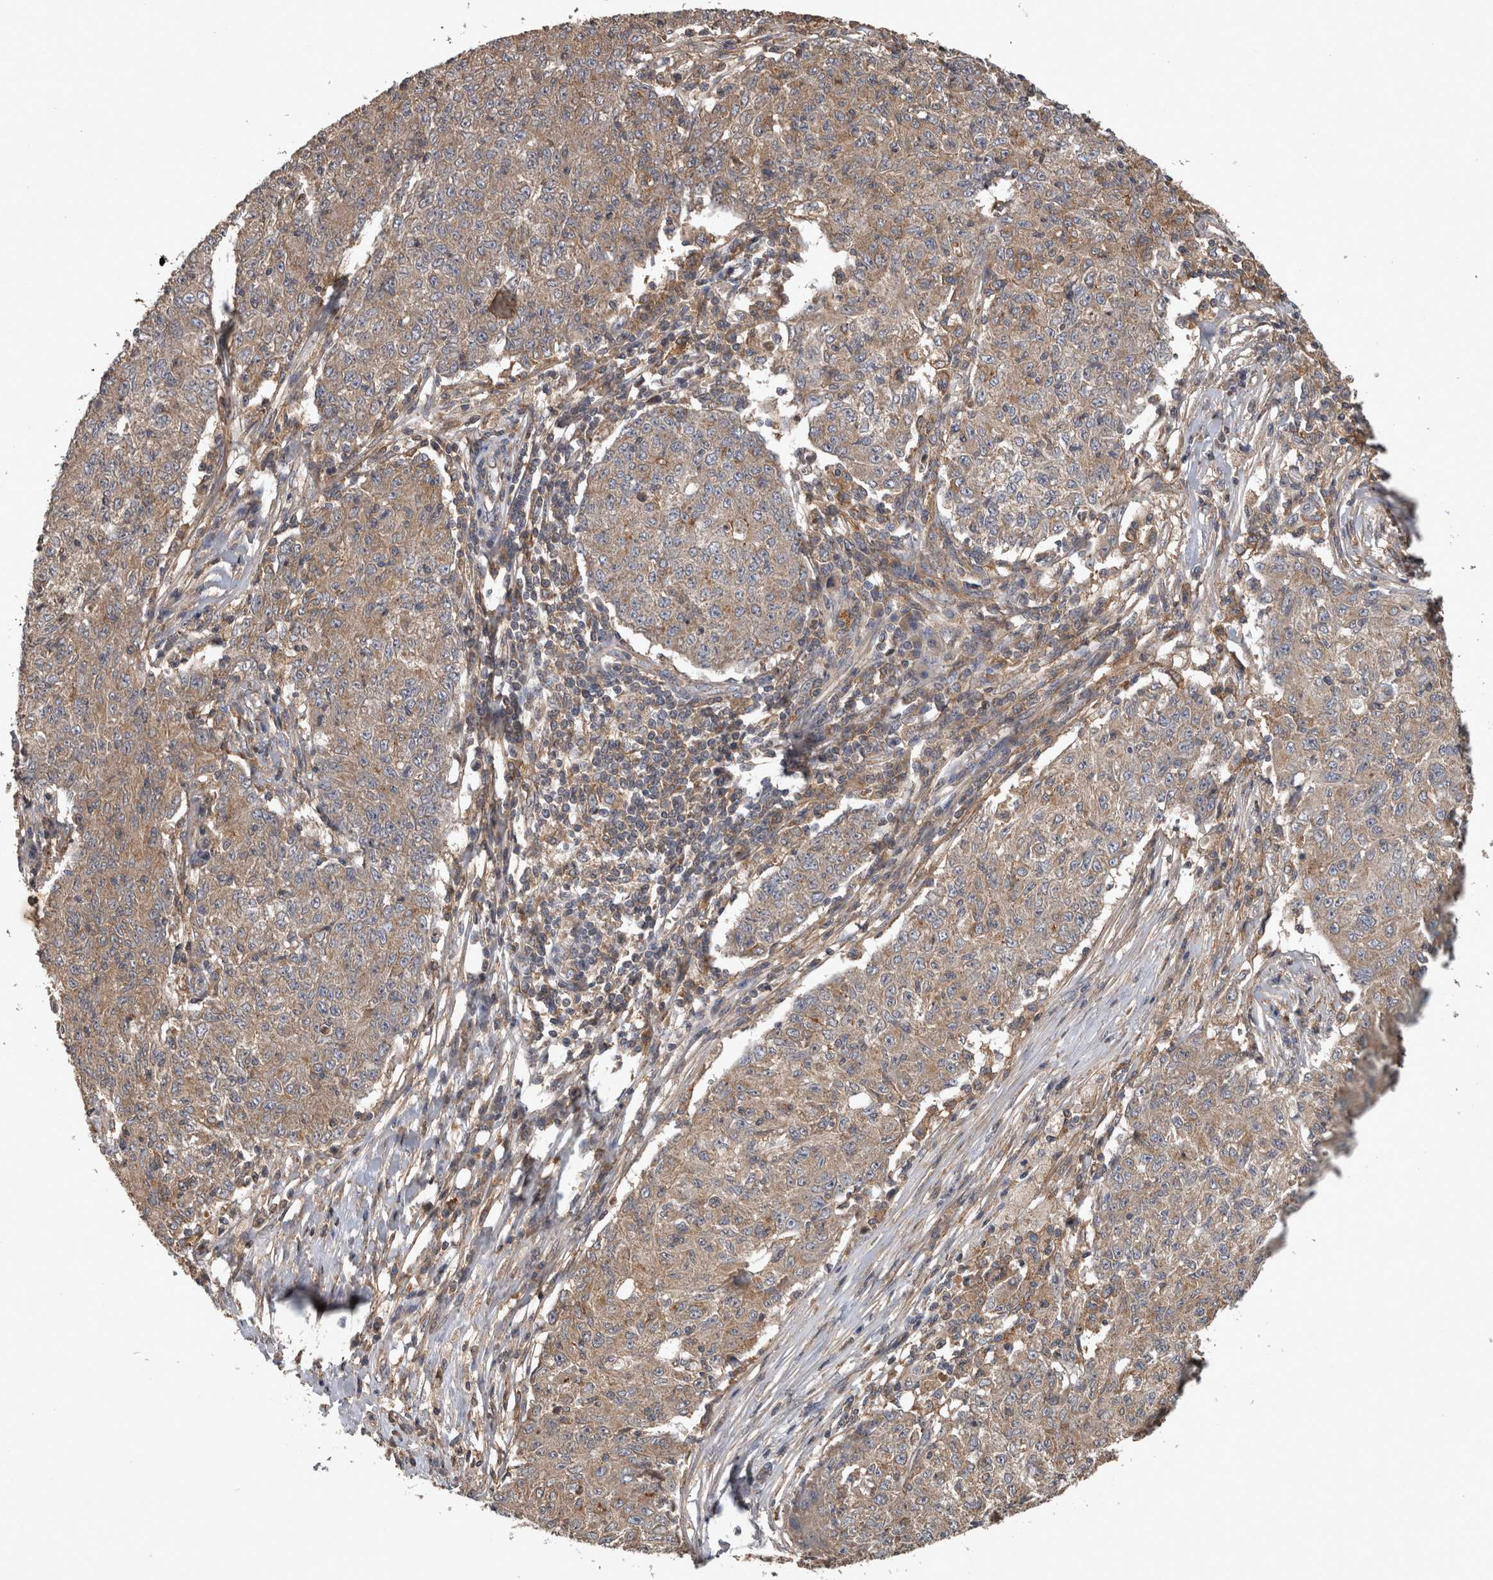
{"staining": {"intensity": "moderate", "quantity": ">75%", "location": "cytoplasmic/membranous"}, "tissue": "ovarian cancer", "cell_type": "Tumor cells", "image_type": "cancer", "snomed": [{"axis": "morphology", "description": "Carcinoma, endometroid"}, {"axis": "topography", "description": "Ovary"}], "caption": "Immunohistochemistry (IHC) (DAB (3,3'-diaminobenzidine)) staining of human endometroid carcinoma (ovarian) demonstrates moderate cytoplasmic/membranous protein staining in about >75% of tumor cells.", "gene": "TRMT61B", "patient": {"sex": "female", "age": 42}}